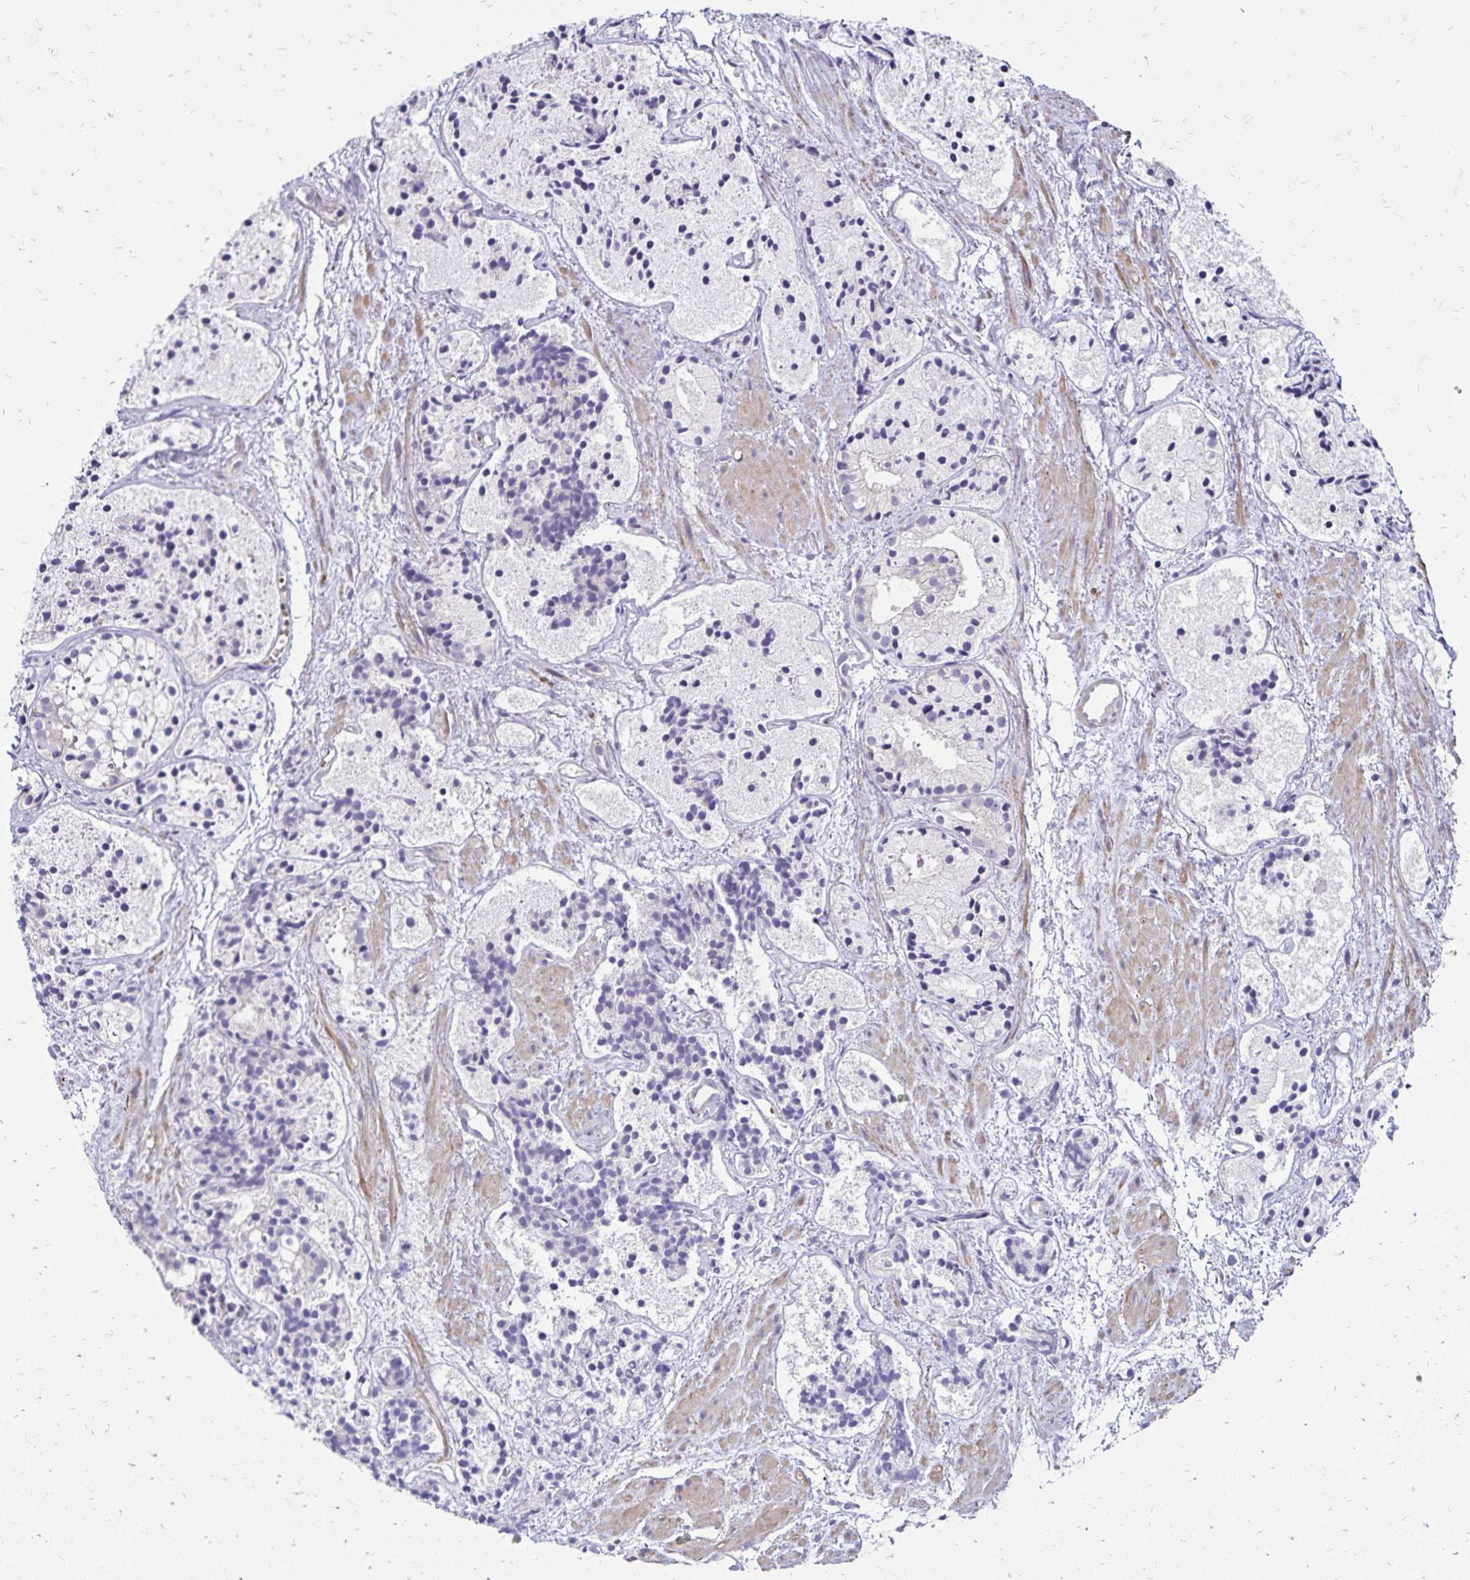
{"staining": {"intensity": "negative", "quantity": "none", "location": "none"}, "tissue": "prostate cancer", "cell_type": "Tumor cells", "image_type": "cancer", "snomed": [{"axis": "morphology", "description": "Adenocarcinoma, High grade"}, {"axis": "topography", "description": "Prostate"}], "caption": "IHC photomicrograph of high-grade adenocarcinoma (prostate) stained for a protein (brown), which reveals no expression in tumor cells.", "gene": "FSD1", "patient": {"sex": "male", "age": 85}}